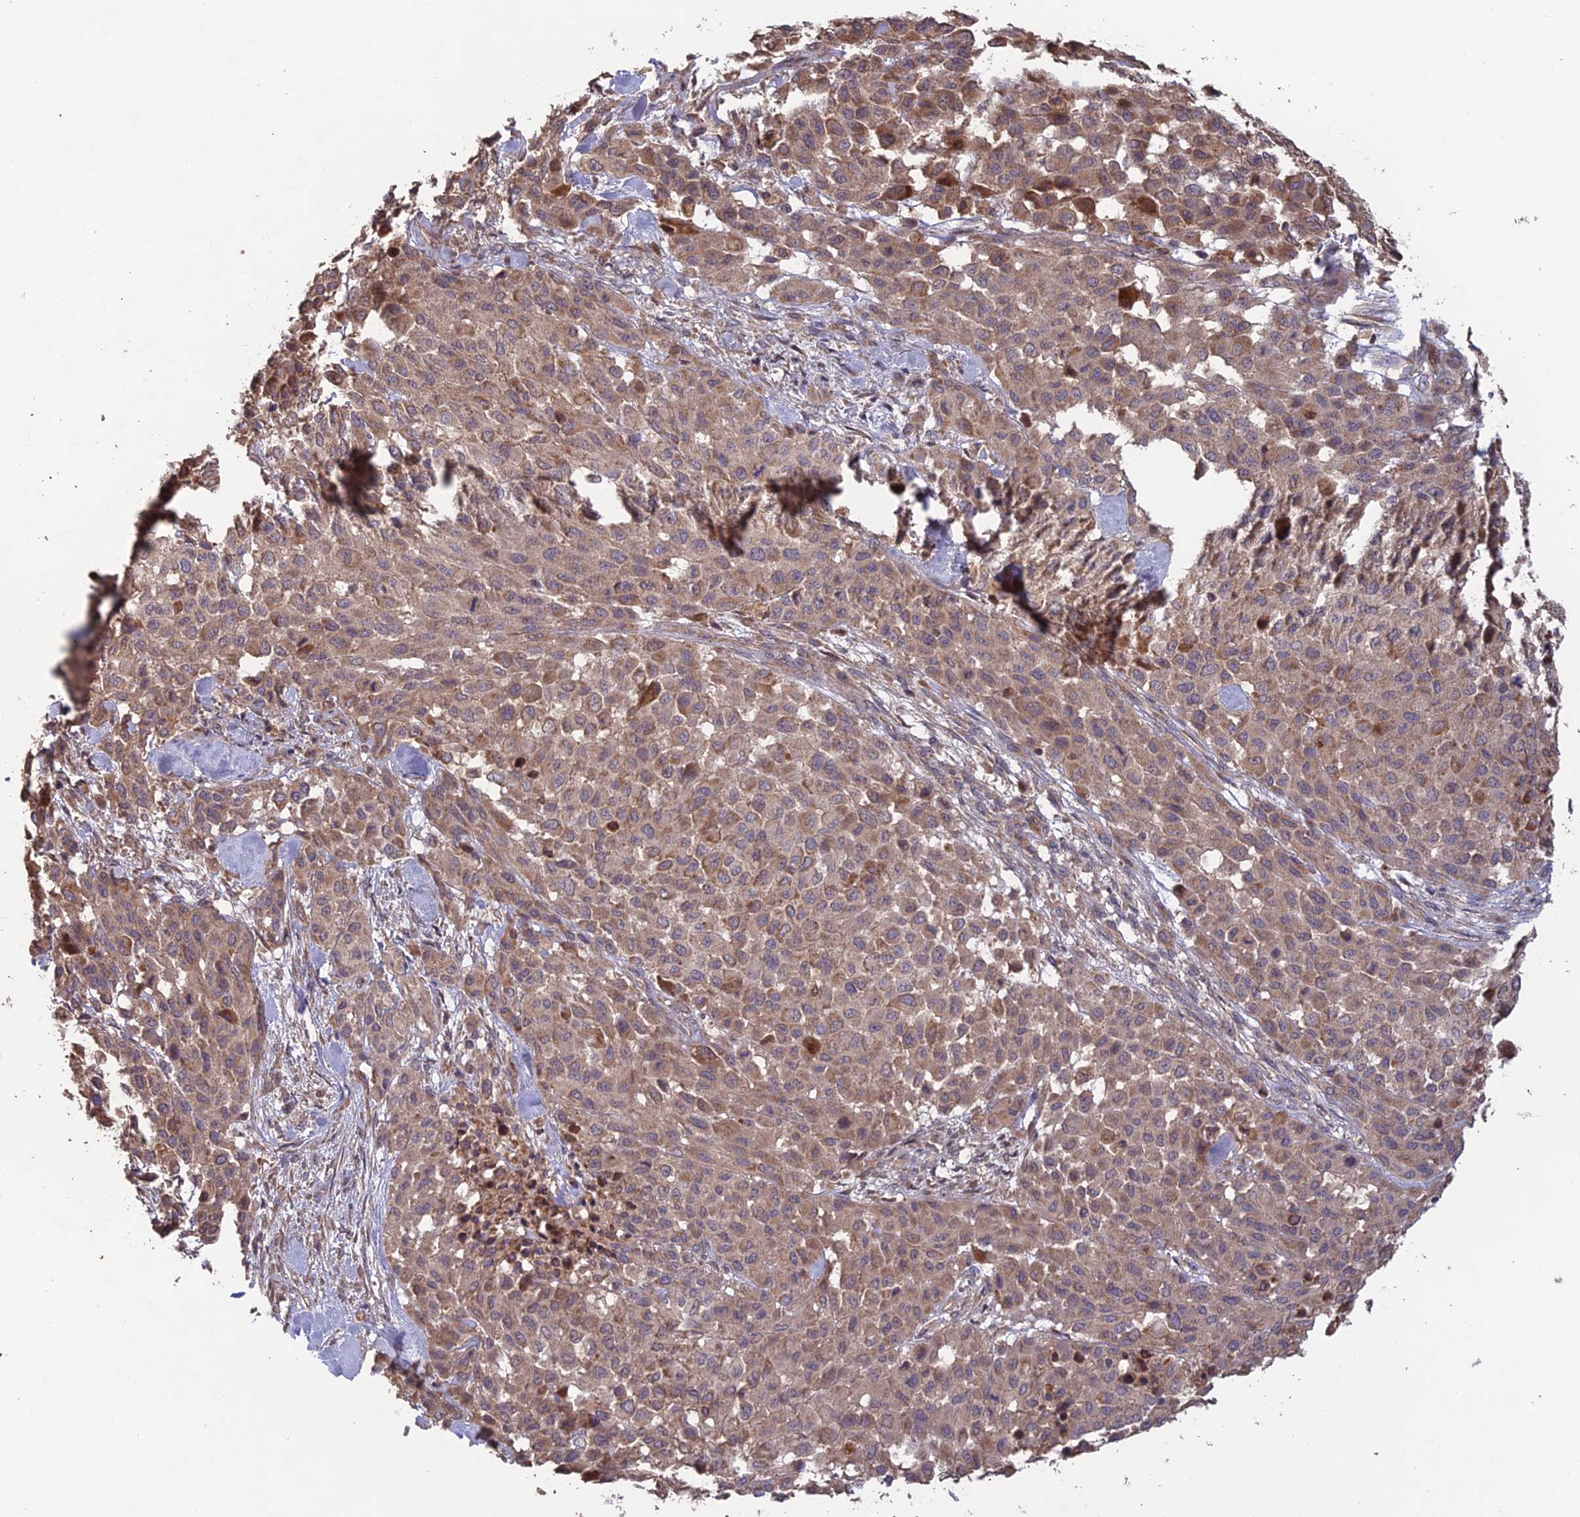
{"staining": {"intensity": "moderate", "quantity": ">75%", "location": "cytoplasmic/membranous"}, "tissue": "melanoma", "cell_type": "Tumor cells", "image_type": "cancer", "snomed": [{"axis": "morphology", "description": "Malignant melanoma, Metastatic site"}, {"axis": "topography", "description": "Skin"}], "caption": "Immunohistochemistry (IHC) staining of melanoma, which shows medium levels of moderate cytoplasmic/membranous expression in about >75% of tumor cells indicating moderate cytoplasmic/membranous protein positivity. The staining was performed using DAB (3,3'-diaminobenzidine) (brown) for protein detection and nuclei were counterstained in hematoxylin (blue).", "gene": "SHISA5", "patient": {"sex": "female", "age": 81}}